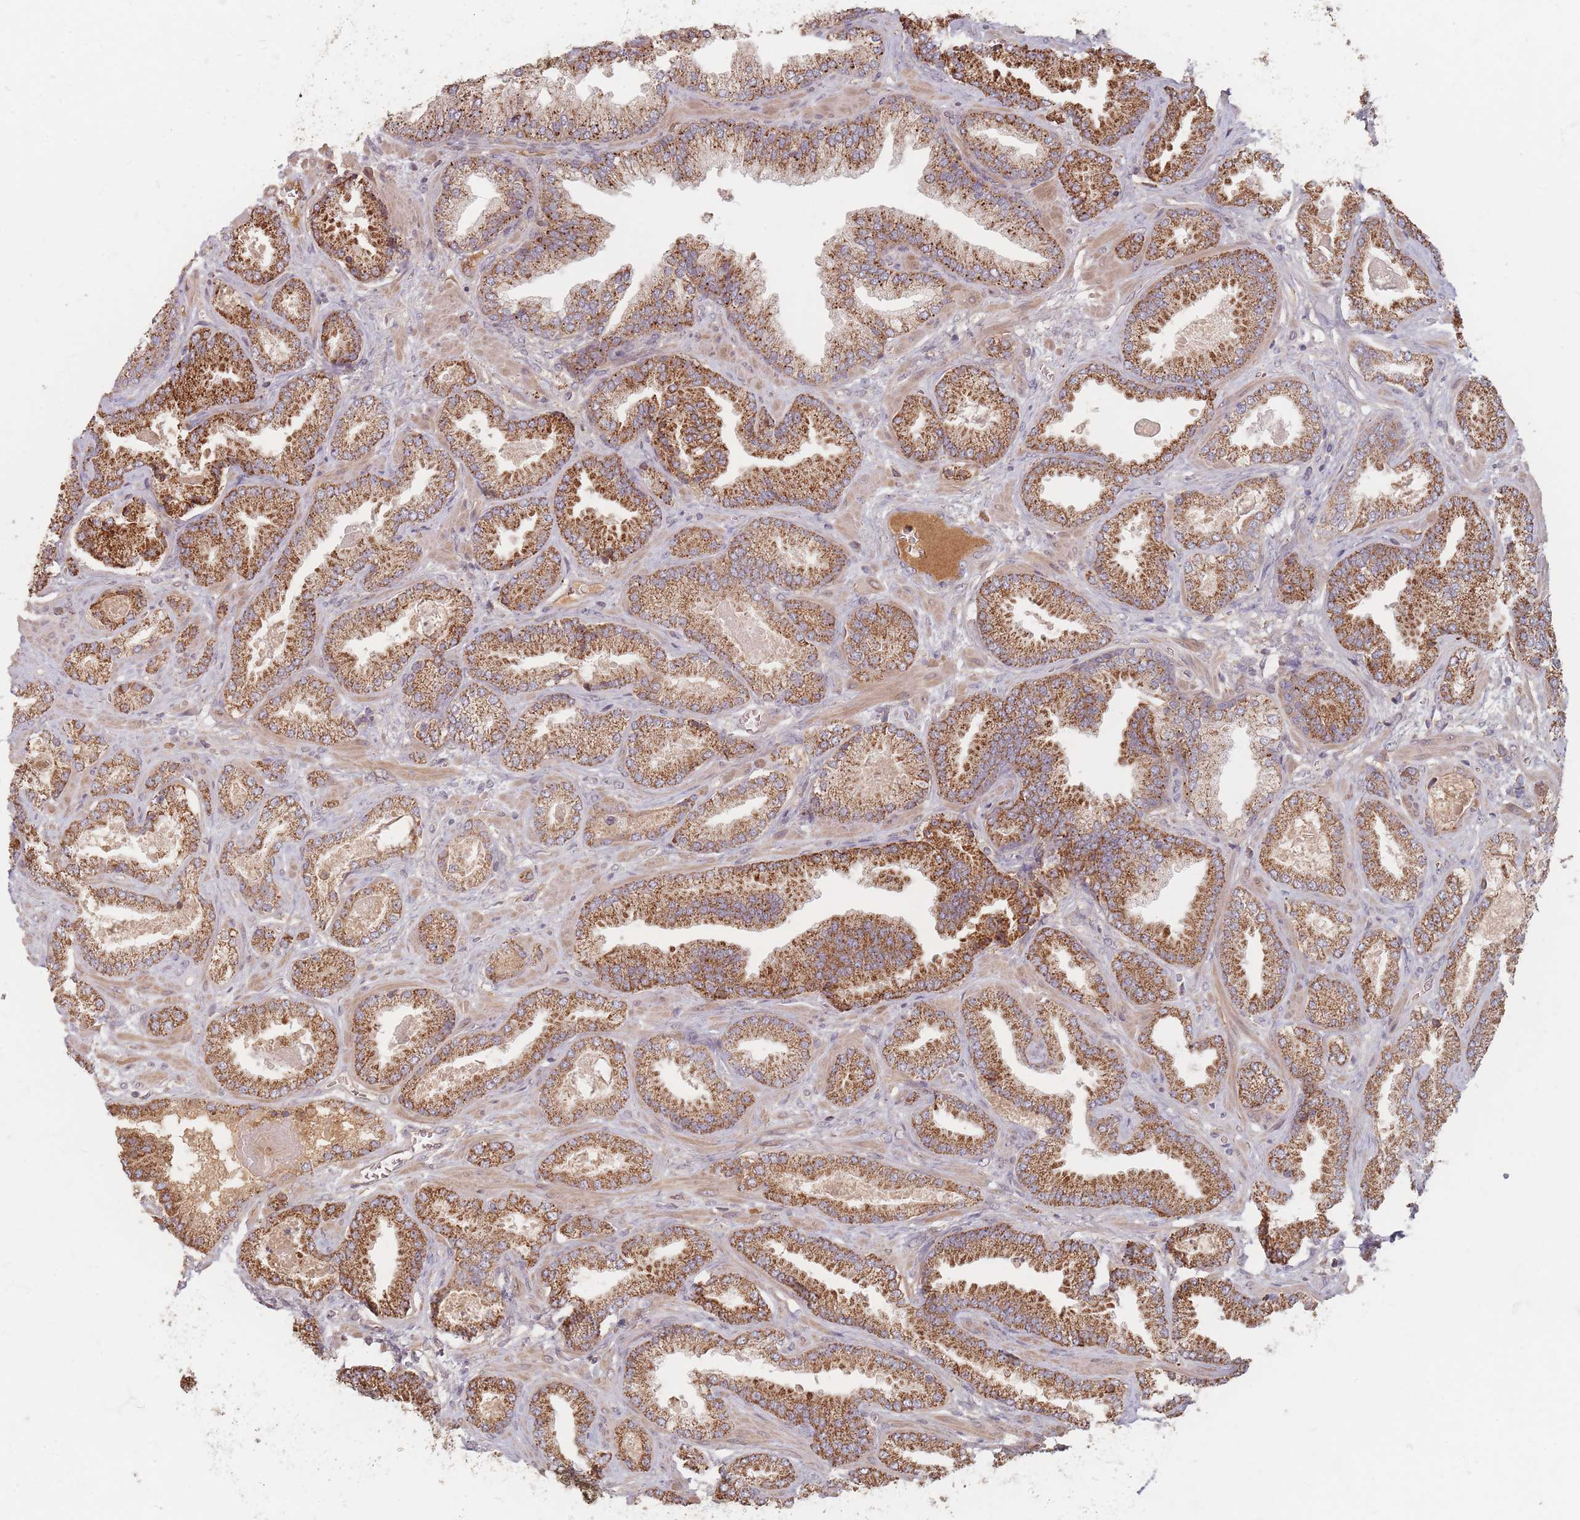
{"staining": {"intensity": "strong", "quantity": ">75%", "location": "cytoplasmic/membranous"}, "tissue": "prostate cancer", "cell_type": "Tumor cells", "image_type": "cancer", "snomed": [{"axis": "morphology", "description": "Adenocarcinoma, Low grade"}, {"axis": "topography", "description": "Prostate"}], "caption": "Immunohistochemistry image of human adenocarcinoma (low-grade) (prostate) stained for a protein (brown), which demonstrates high levels of strong cytoplasmic/membranous positivity in about >75% of tumor cells.", "gene": "OR2M4", "patient": {"sex": "male", "age": 62}}